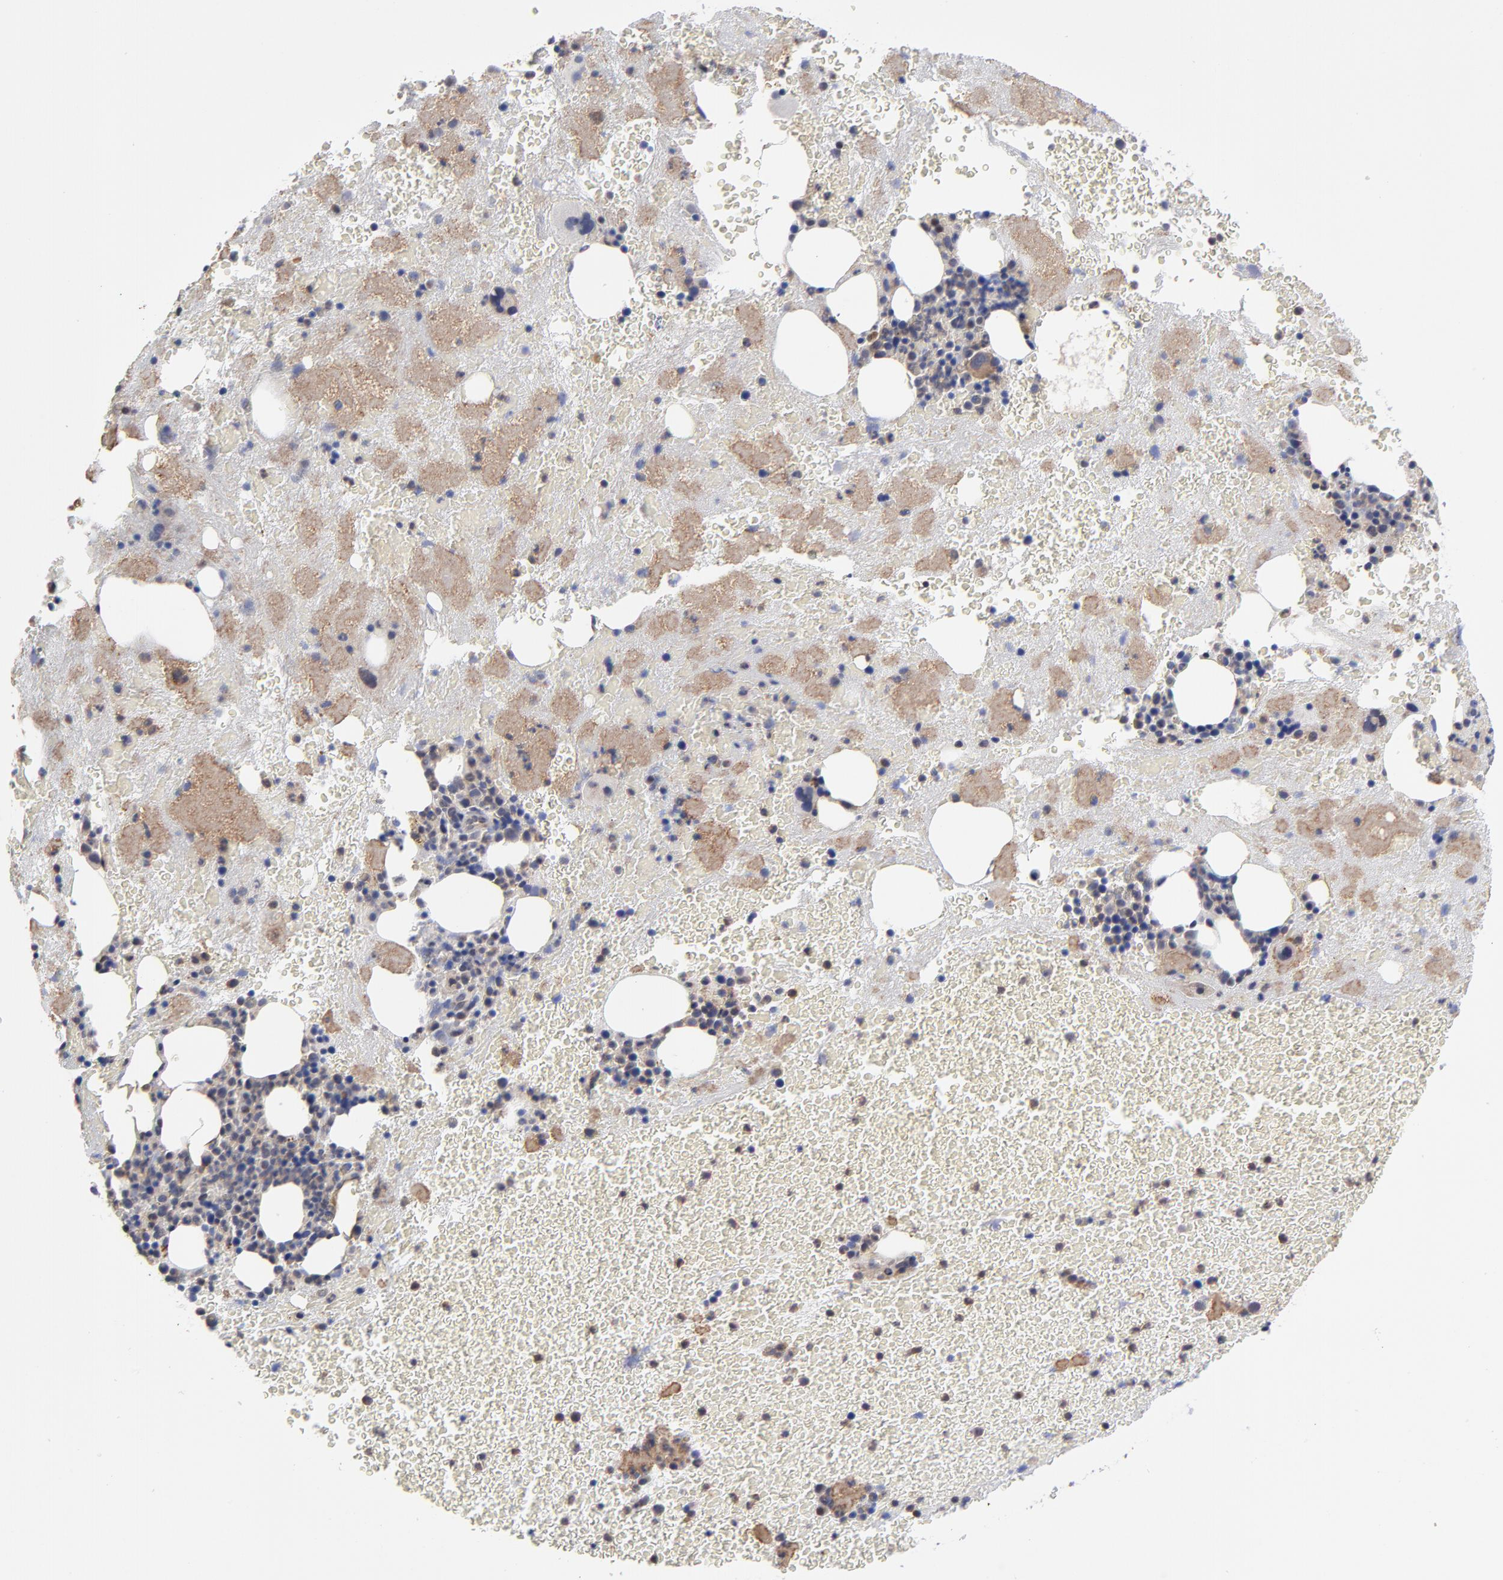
{"staining": {"intensity": "moderate", "quantity": "<25%", "location": "cytoplasmic/membranous"}, "tissue": "bone marrow", "cell_type": "Hematopoietic cells", "image_type": "normal", "snomed": [{"axis": "morphology", "description": "Normal tissue, NOS"}, {"axis": "topography", "description": "Bone marrow"}], "caption": "Unremarkable bone marrow was stained to show a protein in brown. There is low levels of moderate cytoplasmic/membranous positivity in approximately <25% of hematopoietic cells.", "gene": "ZNF157", "patient": {"sex": "male", "age": 76}}